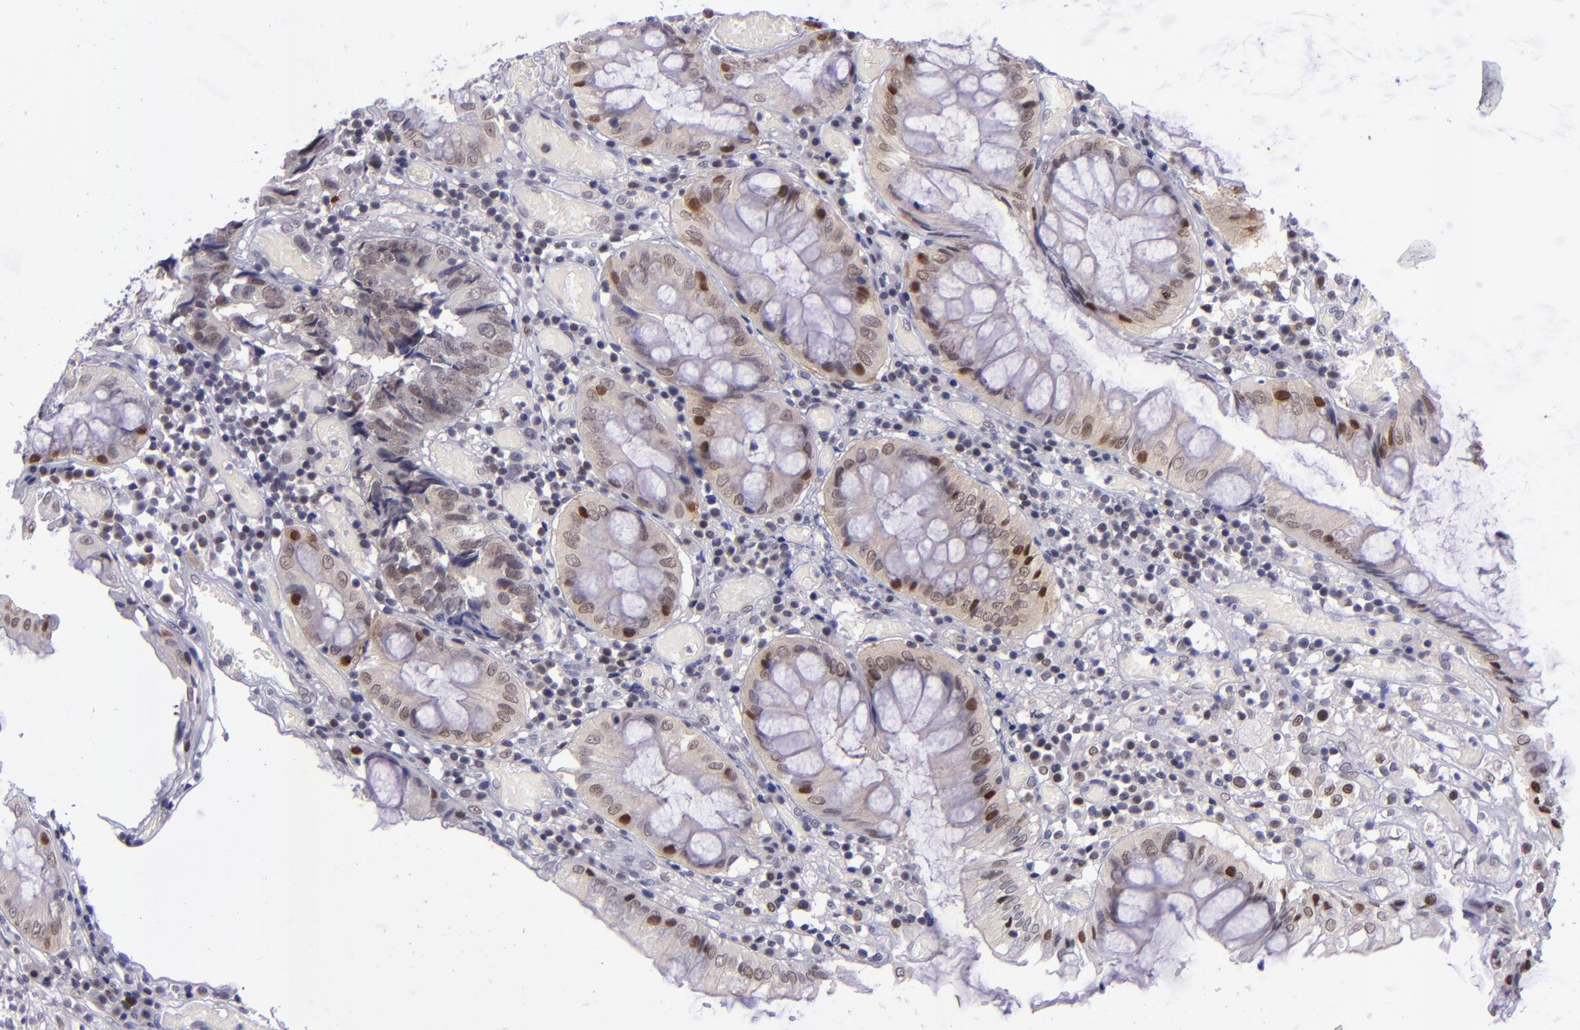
{"staining": {"intensity": "moderate", "quantity": ">75%", "location": "nuclear"}, "tissue": "colorectal cancer", "cell_type": "Tumor cells", "image_type": "cancer", "snomed": [{"axis": "morphology", "description": "Adenocarcinoma, NOS"}, {"axis": "topography", "description": "Rectum"}], "caption": "IHC photomicrograph of colorectal cancer stained for a protein (brown), which reveals medium levels of moderate nuclear staining in about >75% of tumor cells.", "gene": "BAG1", "patient": {"sex": "female", "age": 98}}